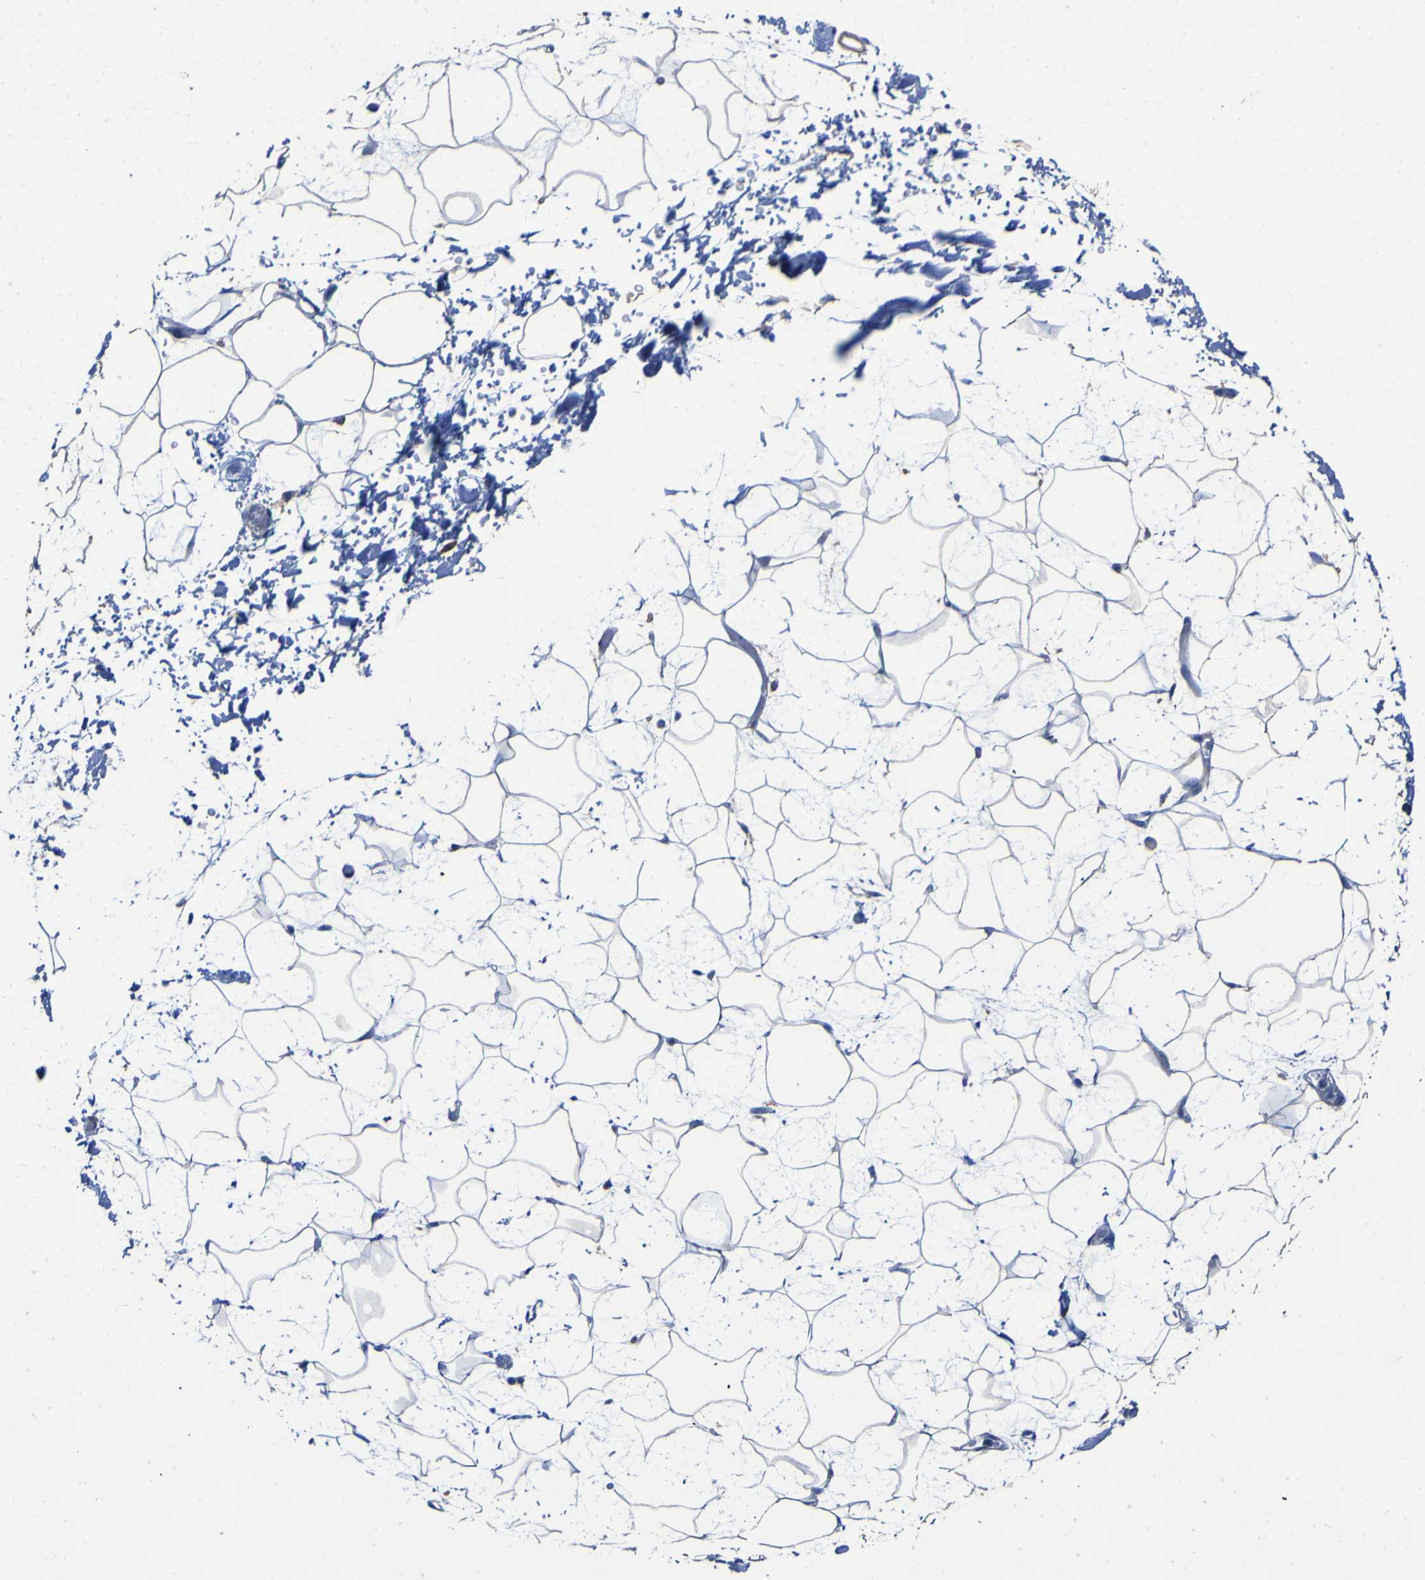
{"staining": {"intensity": "negative", "quantity": "none", "location": "none"}, "tissue": "adipose tissue", "cell_type": "Adipocytes", "image_type": "normal", "snomed": [{"axis": "morphology", "description": "Normal tissue, NOS"}, {"axis": "topography", "description": "Soft tissue"}], "caption": "IHC micrograph of unremarkable human adipose tissue stained for a protein (brown), which displays no staining in adipocytes.", "gene": "AGO4", "patient": {"sex": "male", "age": 72}}